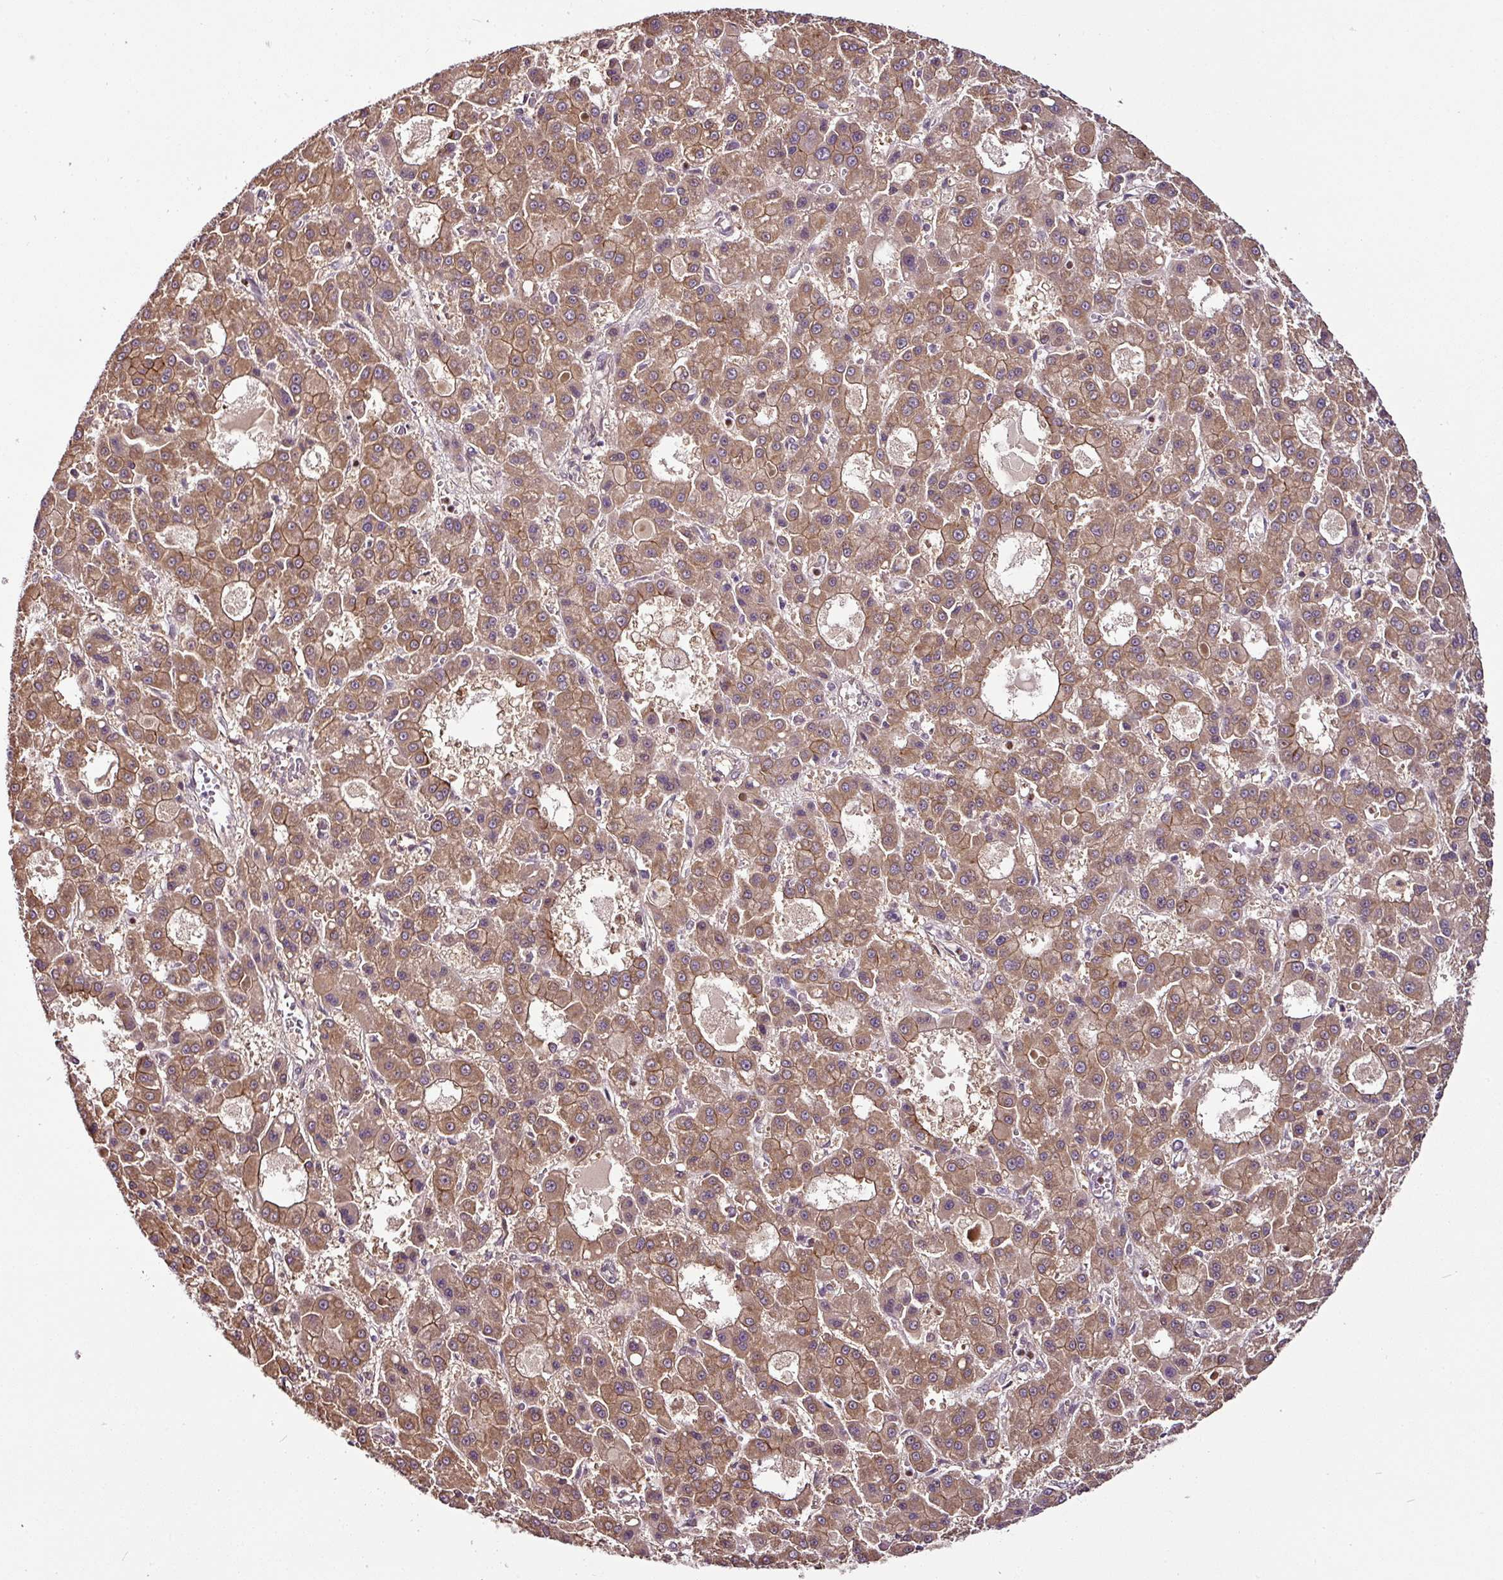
{"staining": {"intensity": "moderate", "quantity": ">75%", "location": "cytoplasmic/membranous"}, "tissue": "liver cancer", "cell_type": "Tumor cells", "image_type": "cancer", "snomed": [{"axis": "morphology", "description": "Carcinoma, Hepatocellular, NOS"}, {"axis": "topography", "description": "Liver"}], "caption": "The immunohistochemical stain shows moderate cytoplasmic/membranous positivity in tumor cells of liver hepatocellular carcinoma tissue. (Stains: DAB (3,3'-diaminobenzidine) in brown, nuclei in blue, Microscopy: brightfield microscopy at high magnification).", "gene": "DCAF13", "patient": {"sex": "male", "age": 70}}